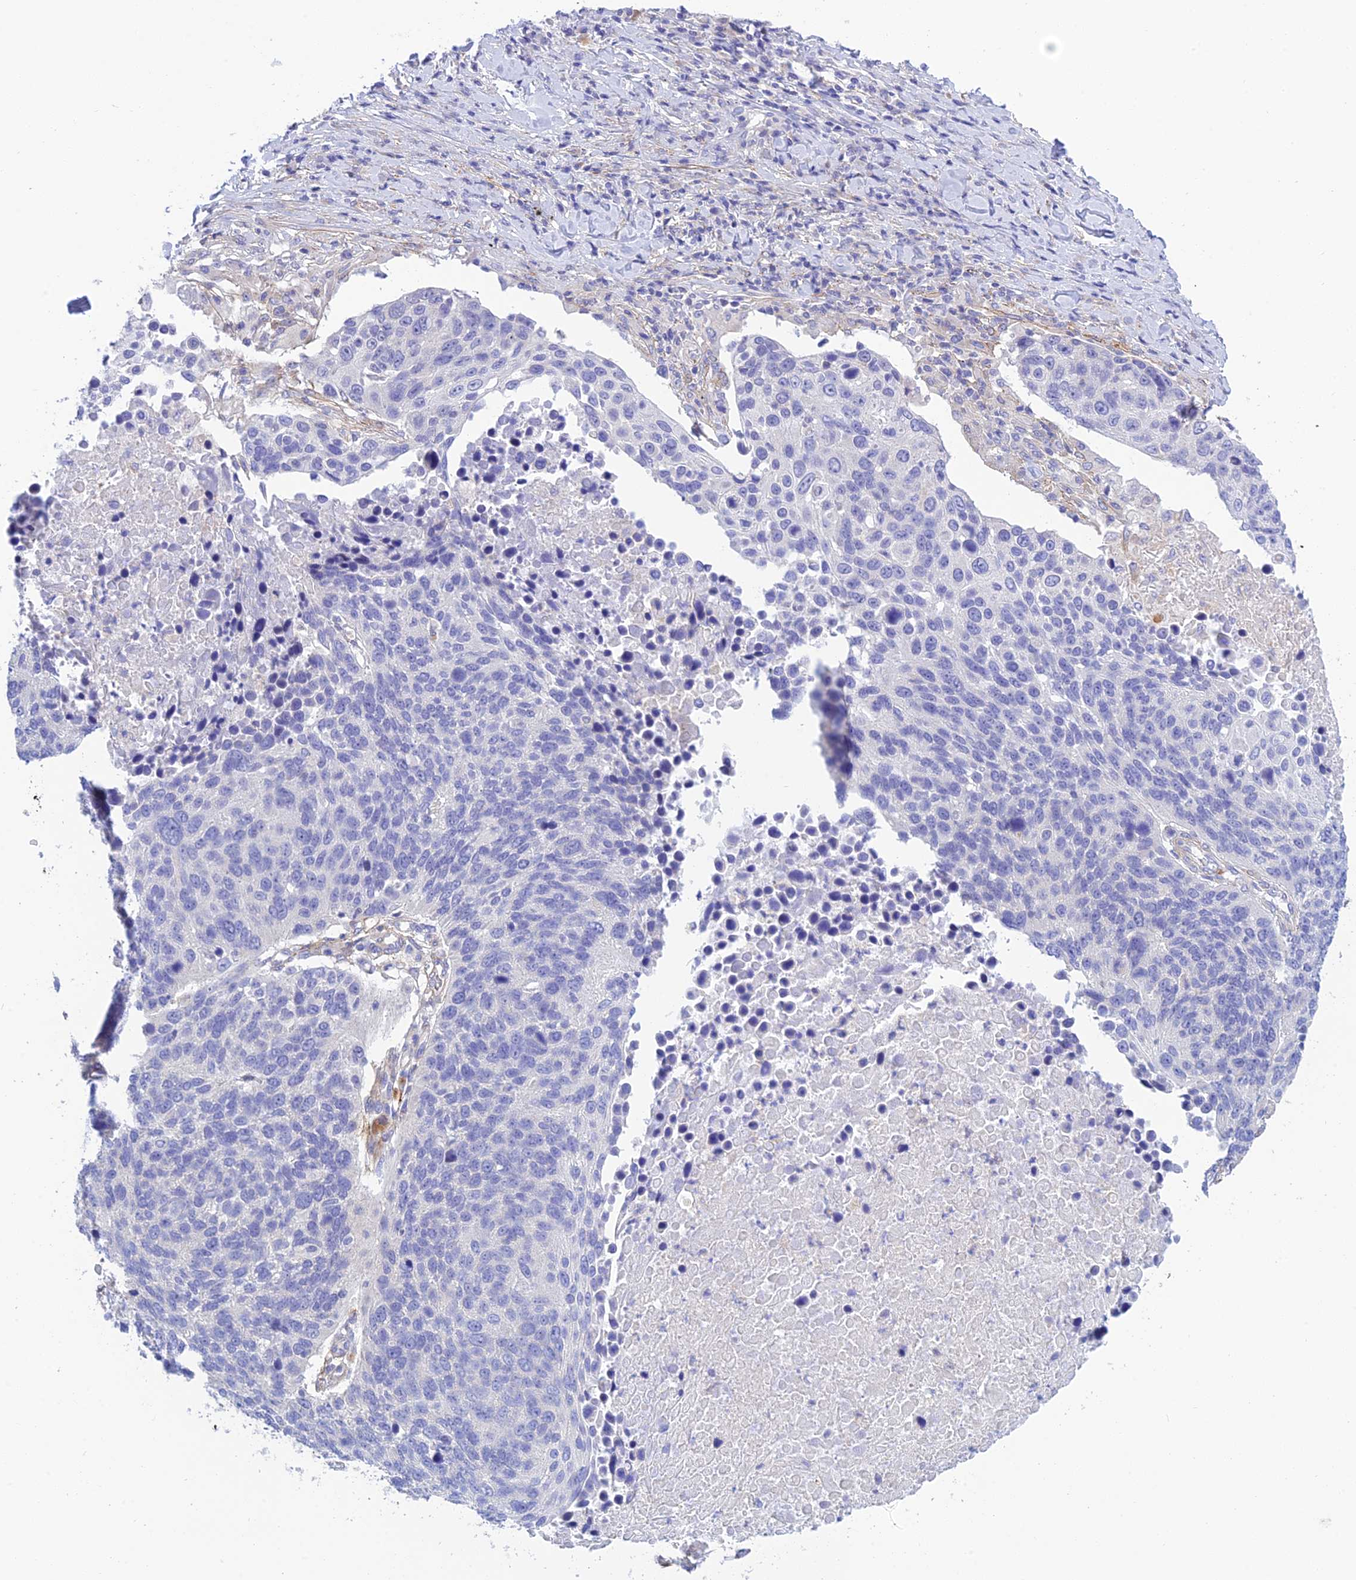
{"staining": {"intensity": "negative", "quantity": "none", "location": "none"}, "tissue": "lung cancer", "cell_type": "Tumor cells", "image_type": "cancer", "snomed": [{"axis": "morphology", "description": "Normal tissue, NOS"}, {"axis": "morphology", "description": "Squamous cell carcinoma, NOS"}, {"axis": "topography", "description": "Lymph node"}, {"axis": "topography", "description": "Lung"}], "caption": "High power microscopy micrograph of an immunohistochemistry histopathology image of squamous cell carcinoma (lung), revealing no significant expression in tumor cells.", "gene": "ZDHHC16", "patient": {"sex": "male", "age": 66}}